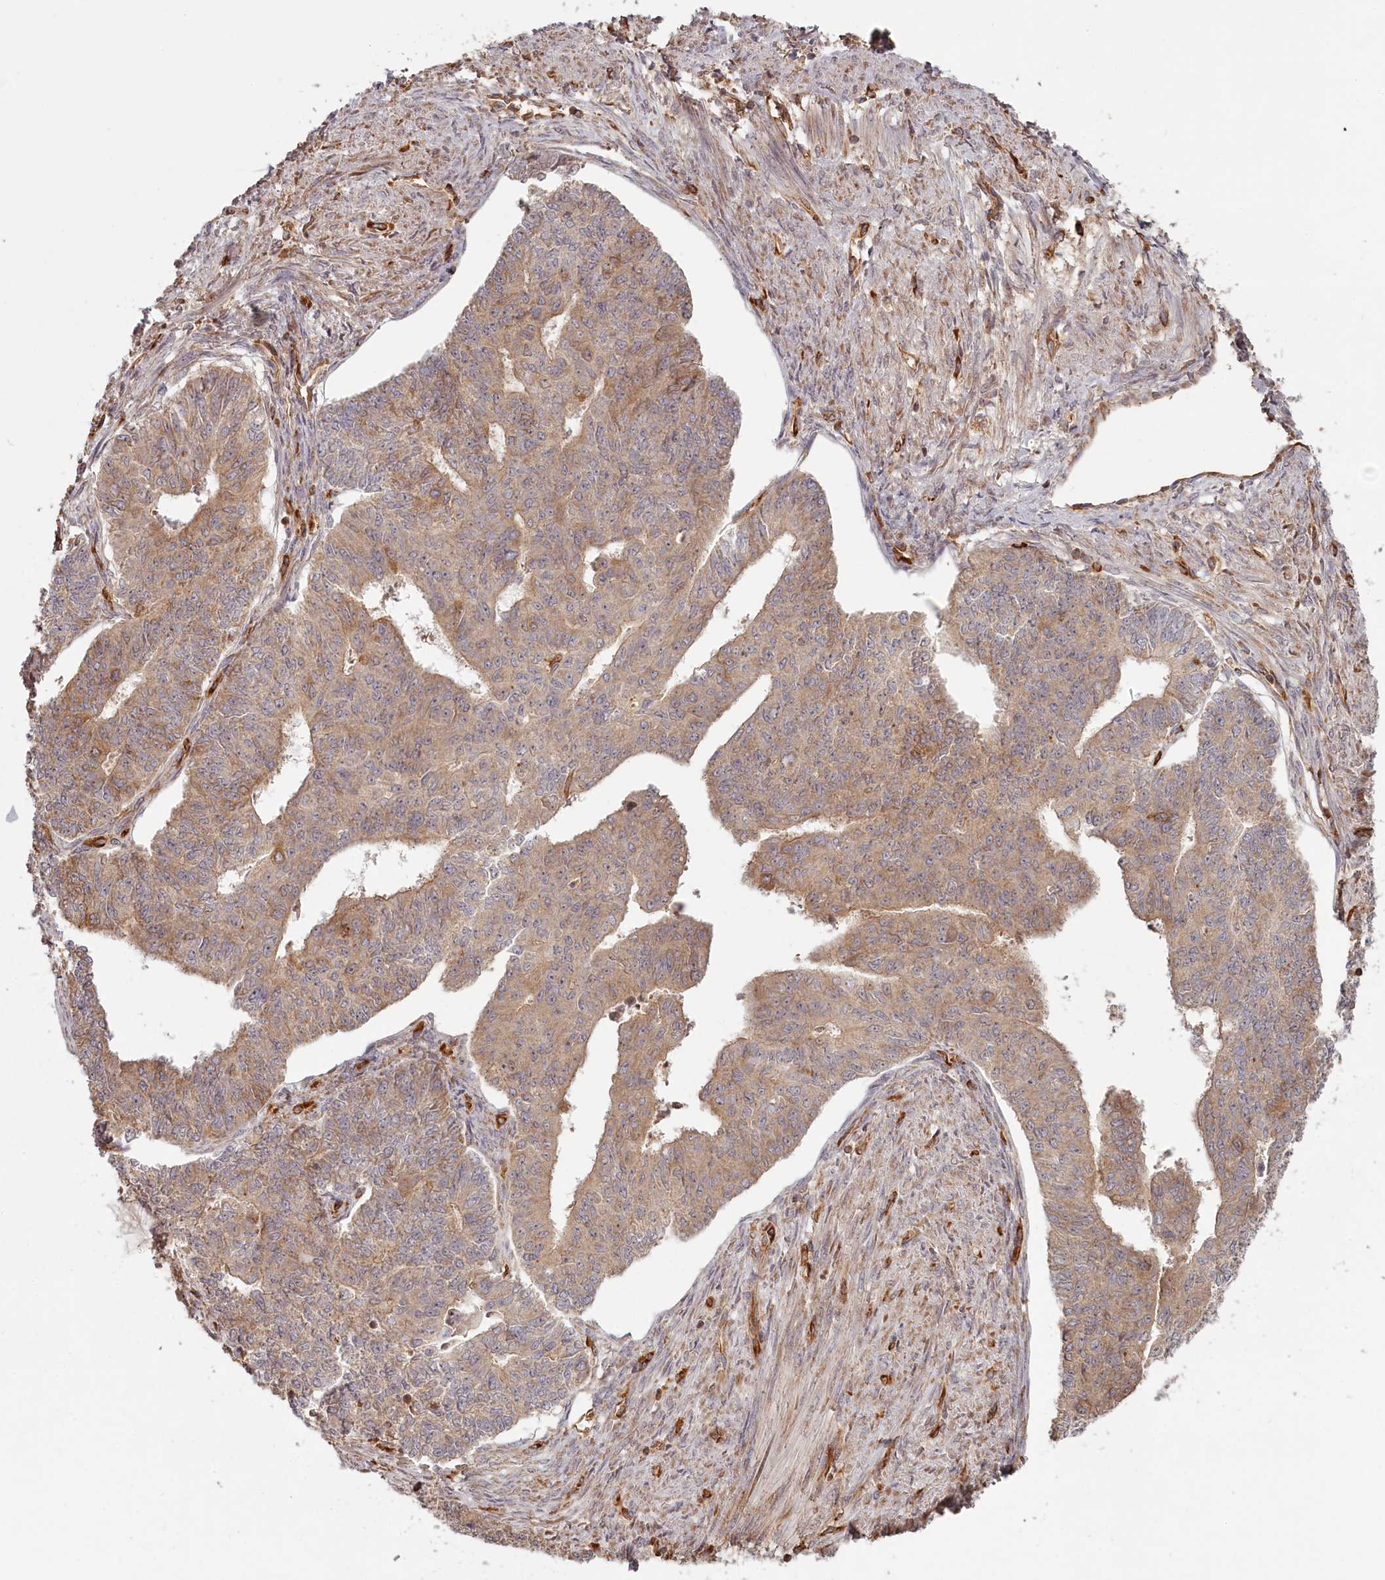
{"staining": {"intensity": "moderate", "quantity": ">75%", "location": "cytoplasmic/membranous"}, "tissue": "endometrial cancer", "cell_type": "Tumor cells", "image_type": "cancer", "snomed": [{"axis": "morphology", "description": "Adenocarcinoma, NOS"}, {"axis": "topography", "description": "Endometrium"}], "caption": "Protein expression analysis of endometrial adenocarcinoma shows moderate cytoplasmic/membranous positivity in about >75% of tumor cells.", "gene": "TMIE", "patient": {"sex": "female", "age": 32}}